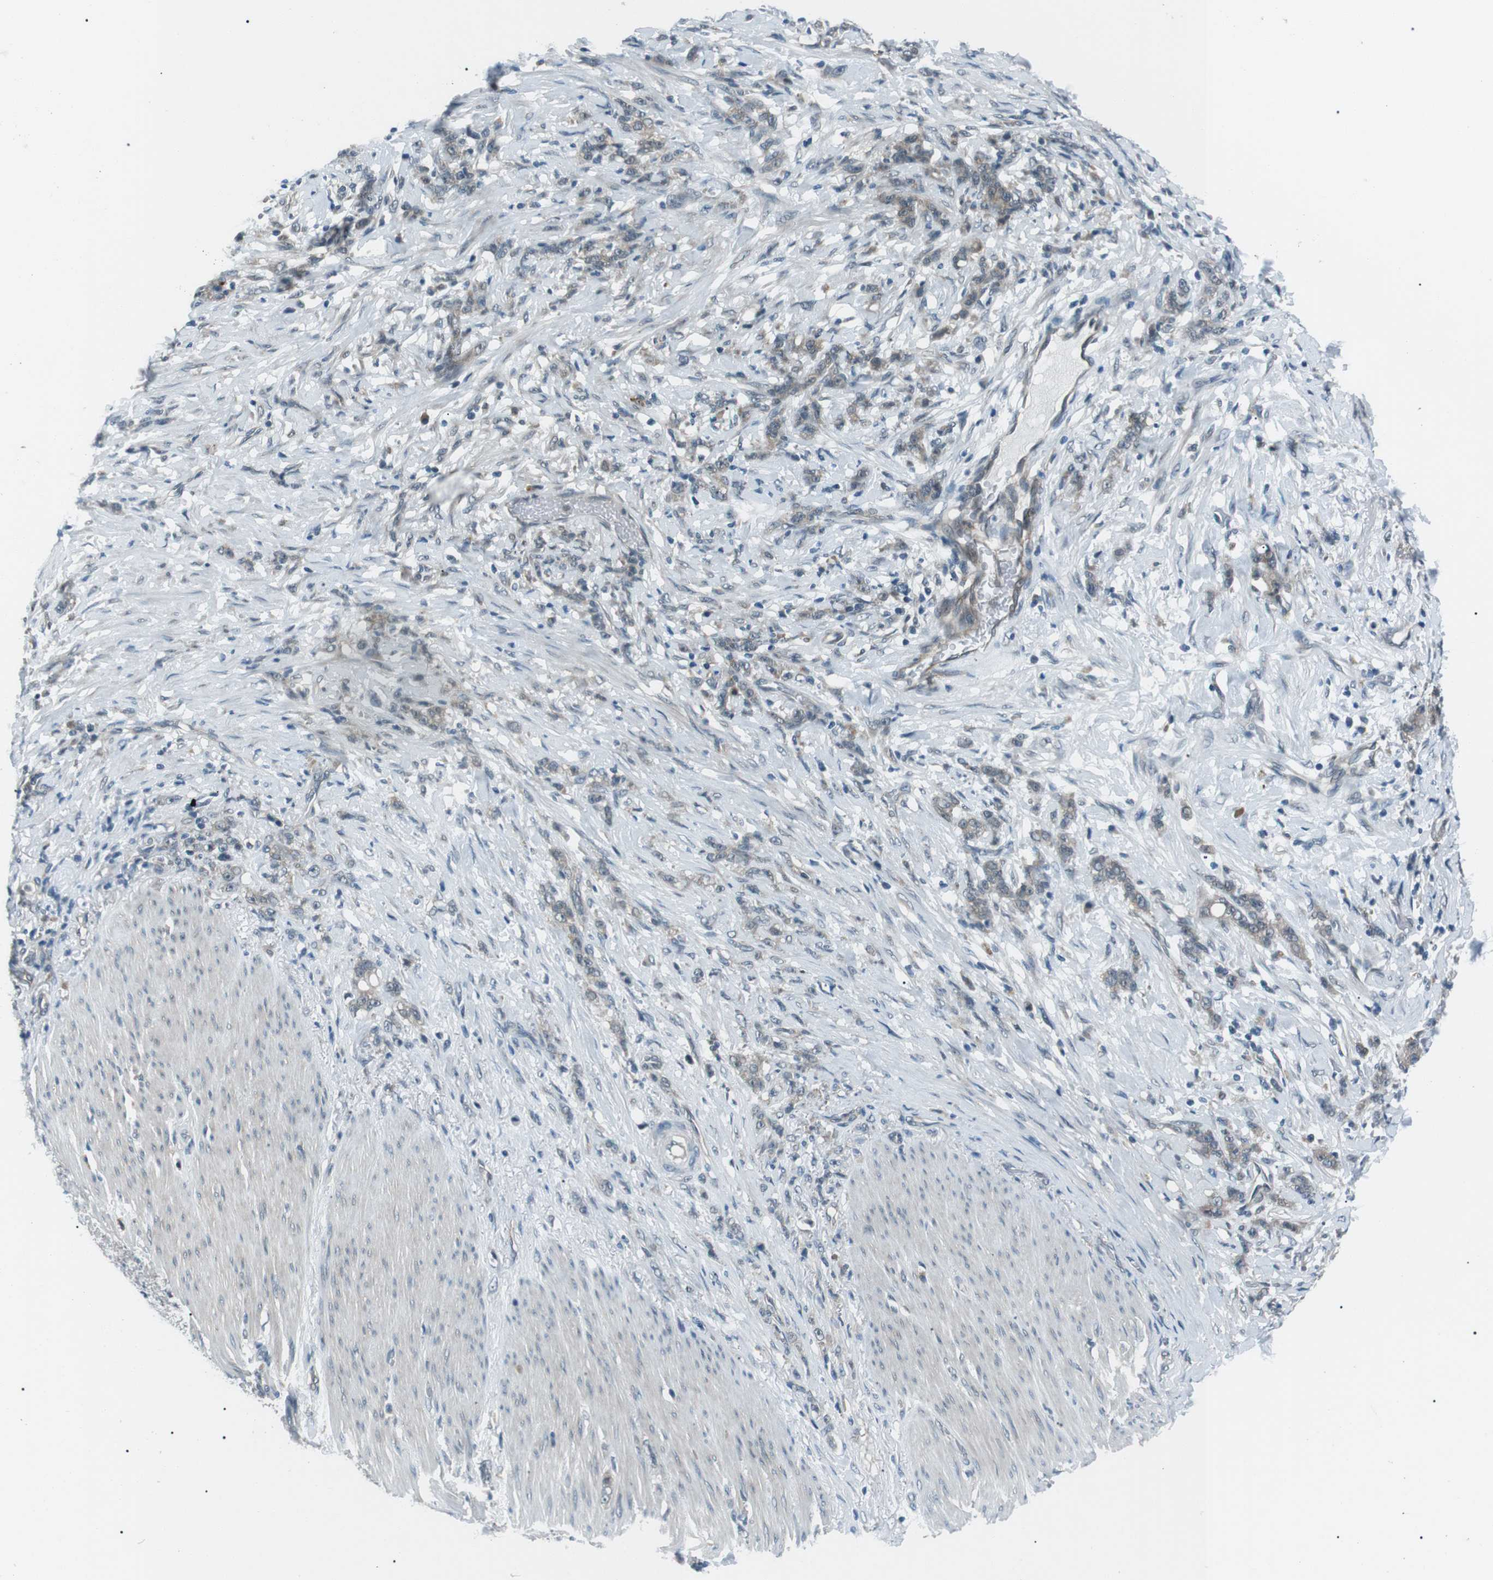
{"staining": {"intensity": "negative", "quantity": "none", "location": "none"}, "tissue": "stomach cancer", "cell_type": "Tumor cells", "image_type": "cancer", "snomed": [{"axis": "morphology", "description": "Adenocarcinoma, NOS"}, {"axis": "topography", "description": "Stomach, lower"}], "caption": "A histopathology image of adenocarcinoma (stomach) stained for a protein demonstrates no brown staining in tumor cells.", "gene": "LRIG2", "patient": {"sex": "male", "age": 88}}